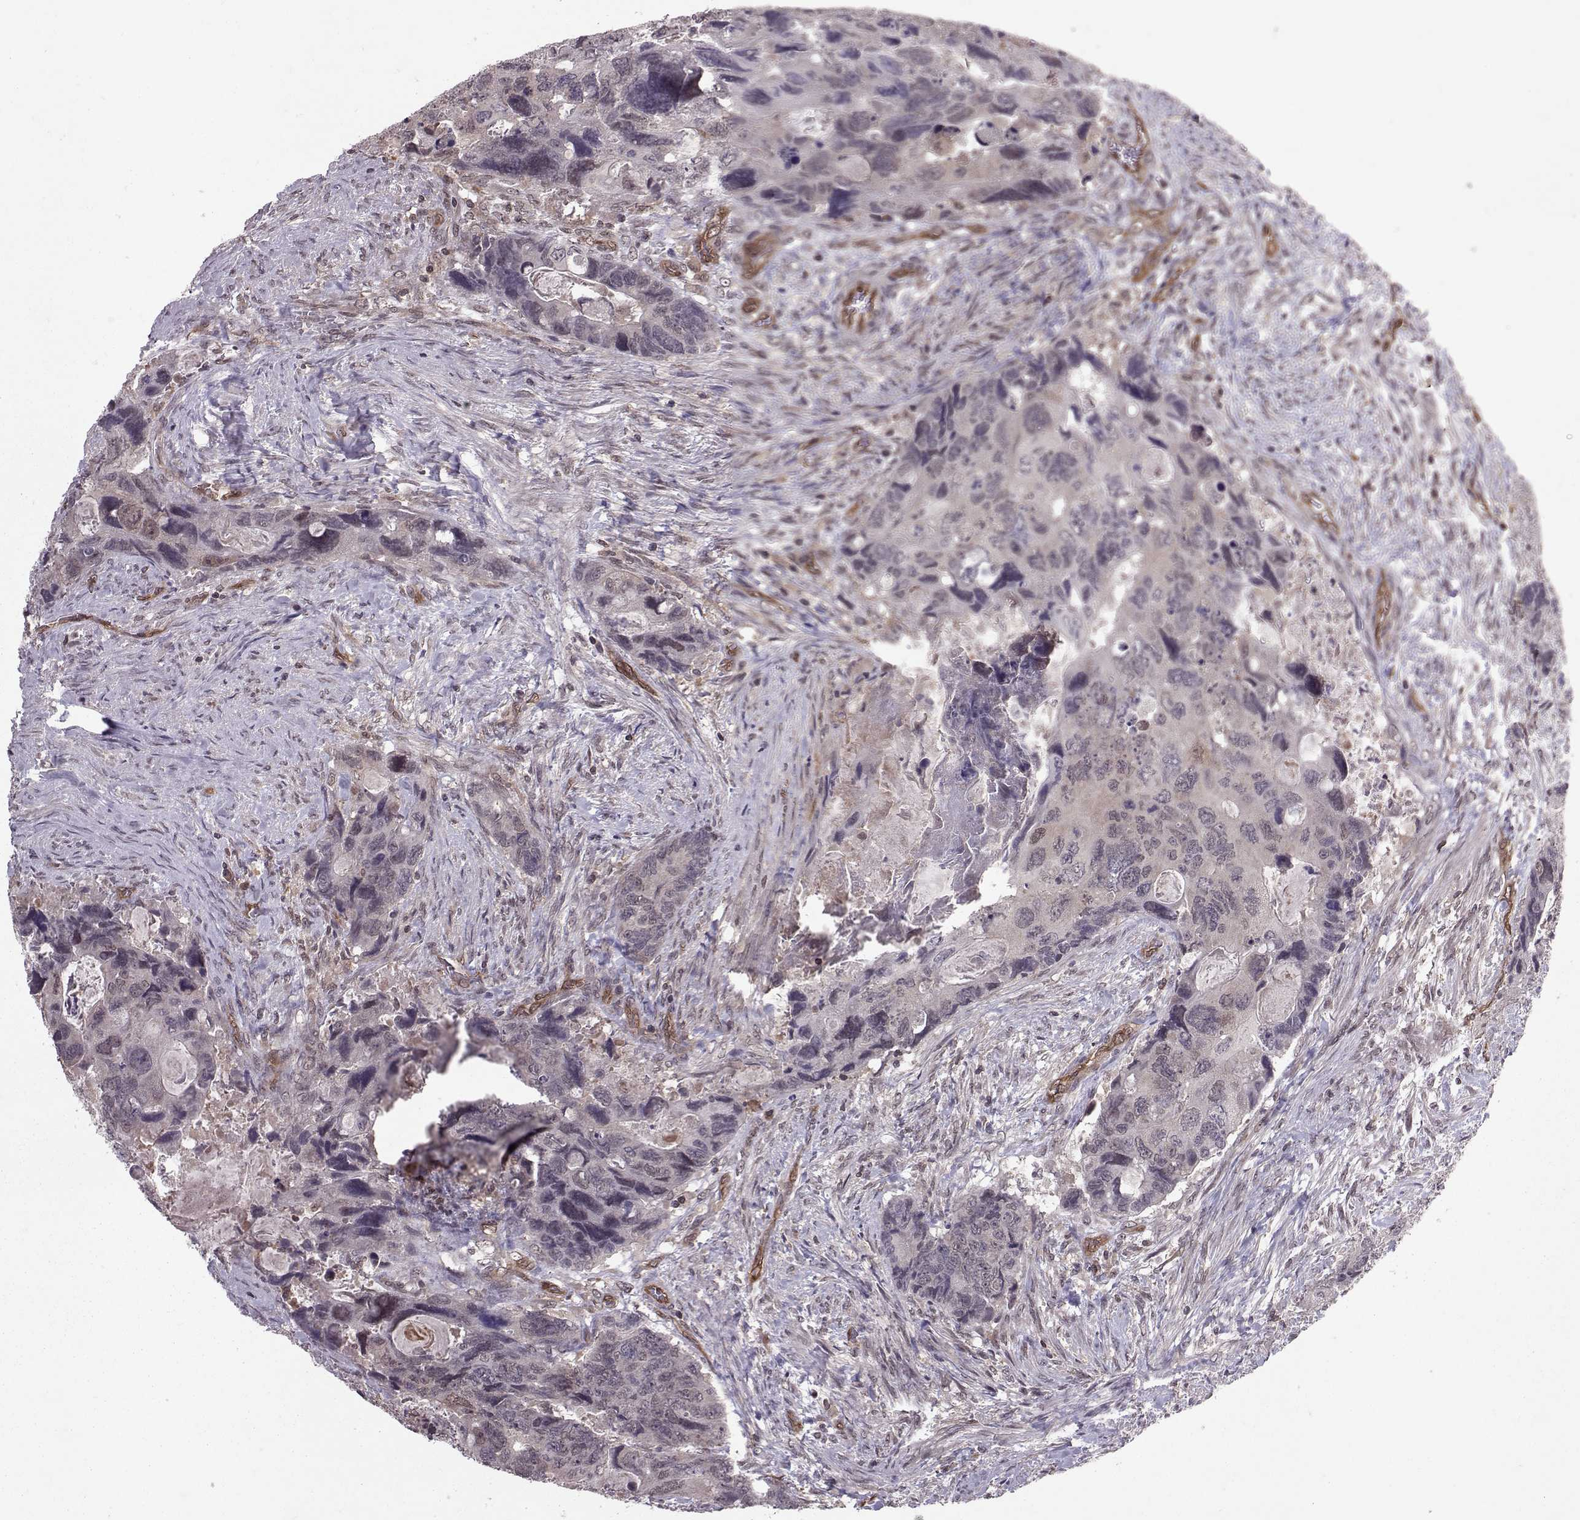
{"staining": {"intensity": "negative", "quantity": "none", "location": "none"}, "tissue": "colorectal cancer", "cell_type": "Tumor cells", "image_type": "cancer", "snomed": [{"axis": "morphology", "description": "Adenocarcinoma, NOS"}, {"axis": "topography", "description": "Rectum"}], "caption": "IHC of adenocarcinoma (colorectal) exhibits no staining in tumor cells. (Immunohistochemistry (ihc), brightfield microscopy, high magnification).", "gene": "PPP2R2A", "patient": {"sex": "male", "age": 62}}